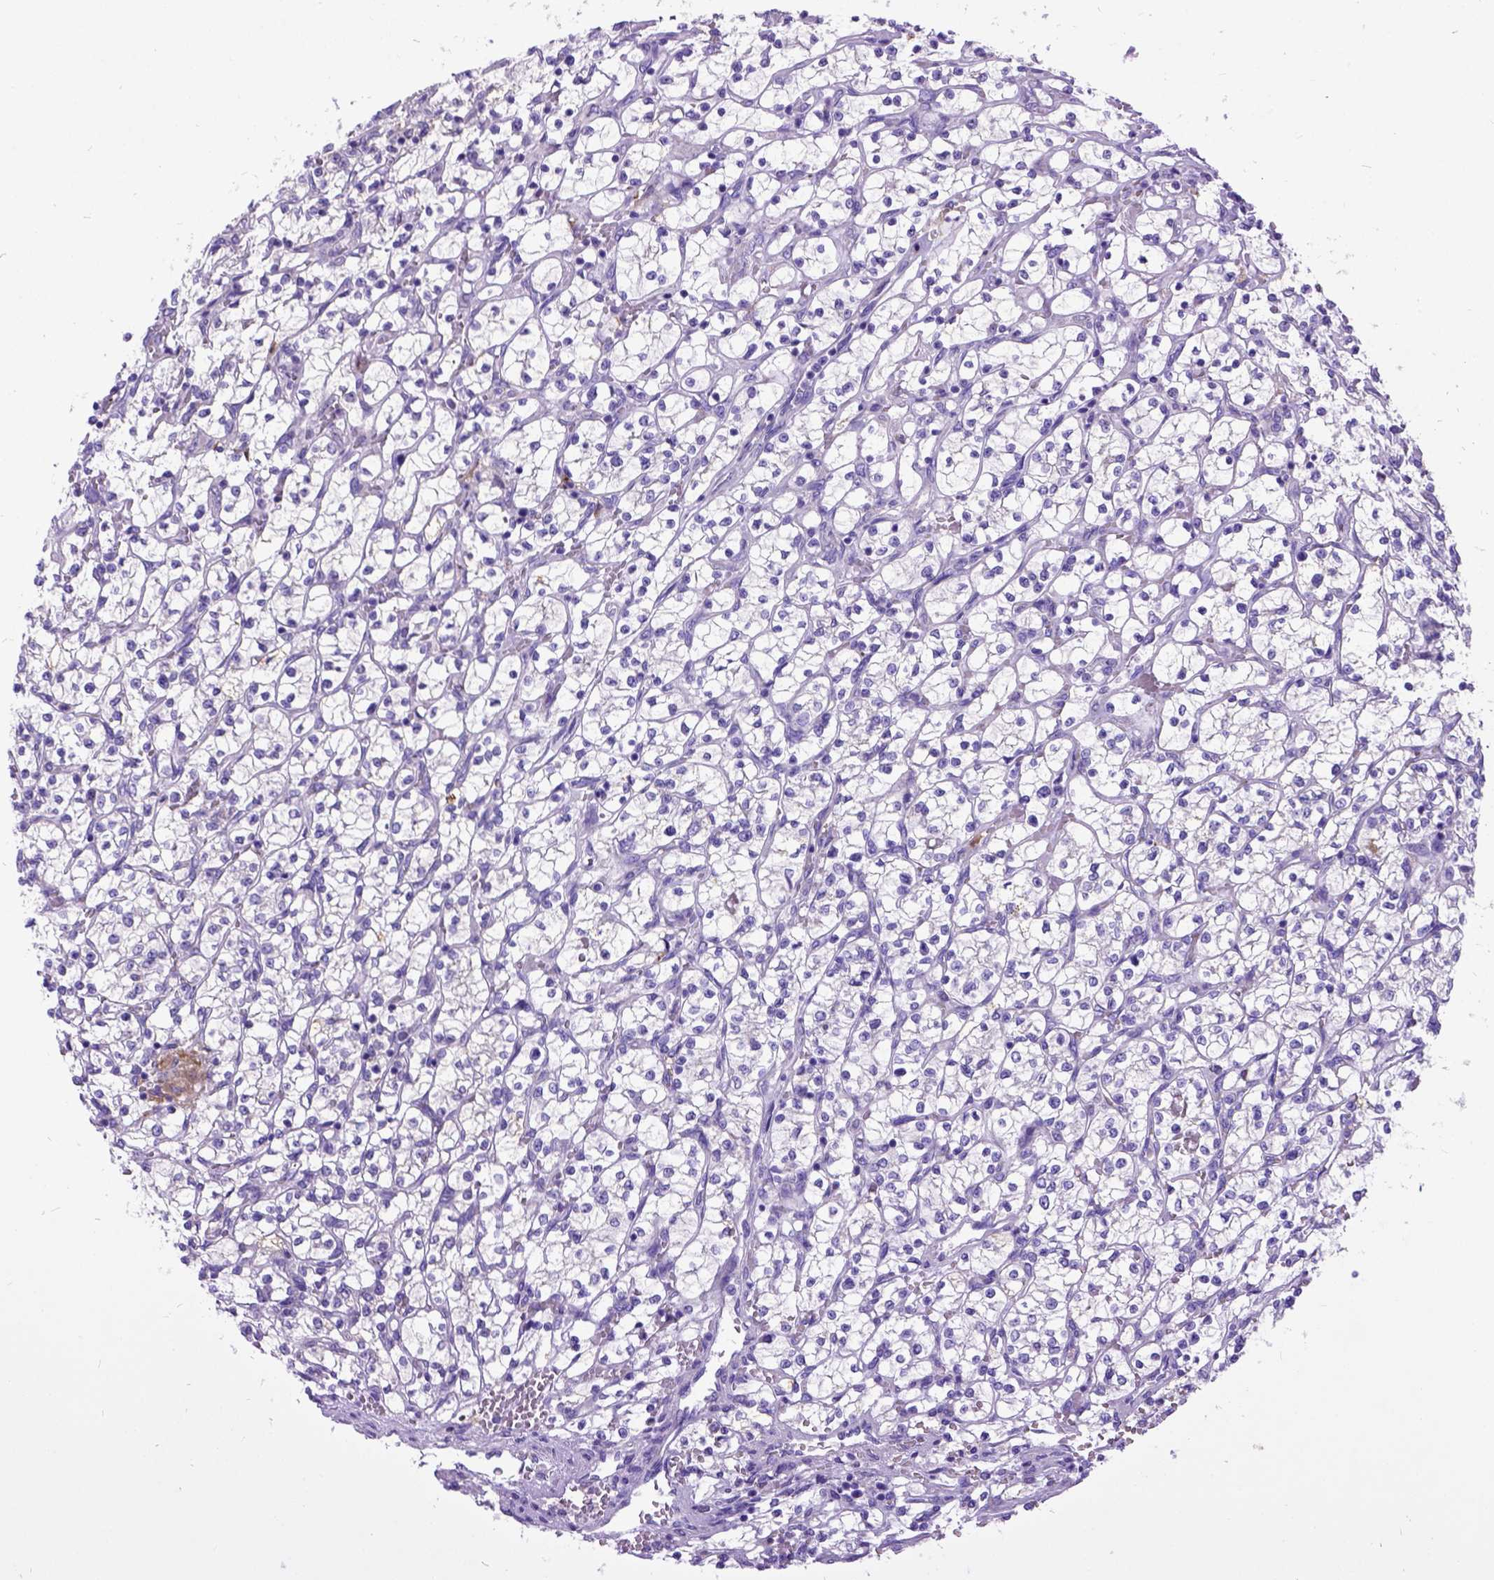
{"staining": {"intensity": "negative", "quantity": "none", "location": "none"}, "tissue": "renal cancer", "cell_type": "Tumor cells", "image_type": "cancer", "snomed": [{"axis": "morphology", "description": "Adenocarcinoma, NOS"}, {"axis": "topography", "description": "Kidney"}], "caption": "A high-resolution image shows IHC staining of renal cancer (adenocarcinoma), which reveals no significant staining in tumor cells.", "gene": "CFAP54", "patient": {"sex": "female", "age": 64}}